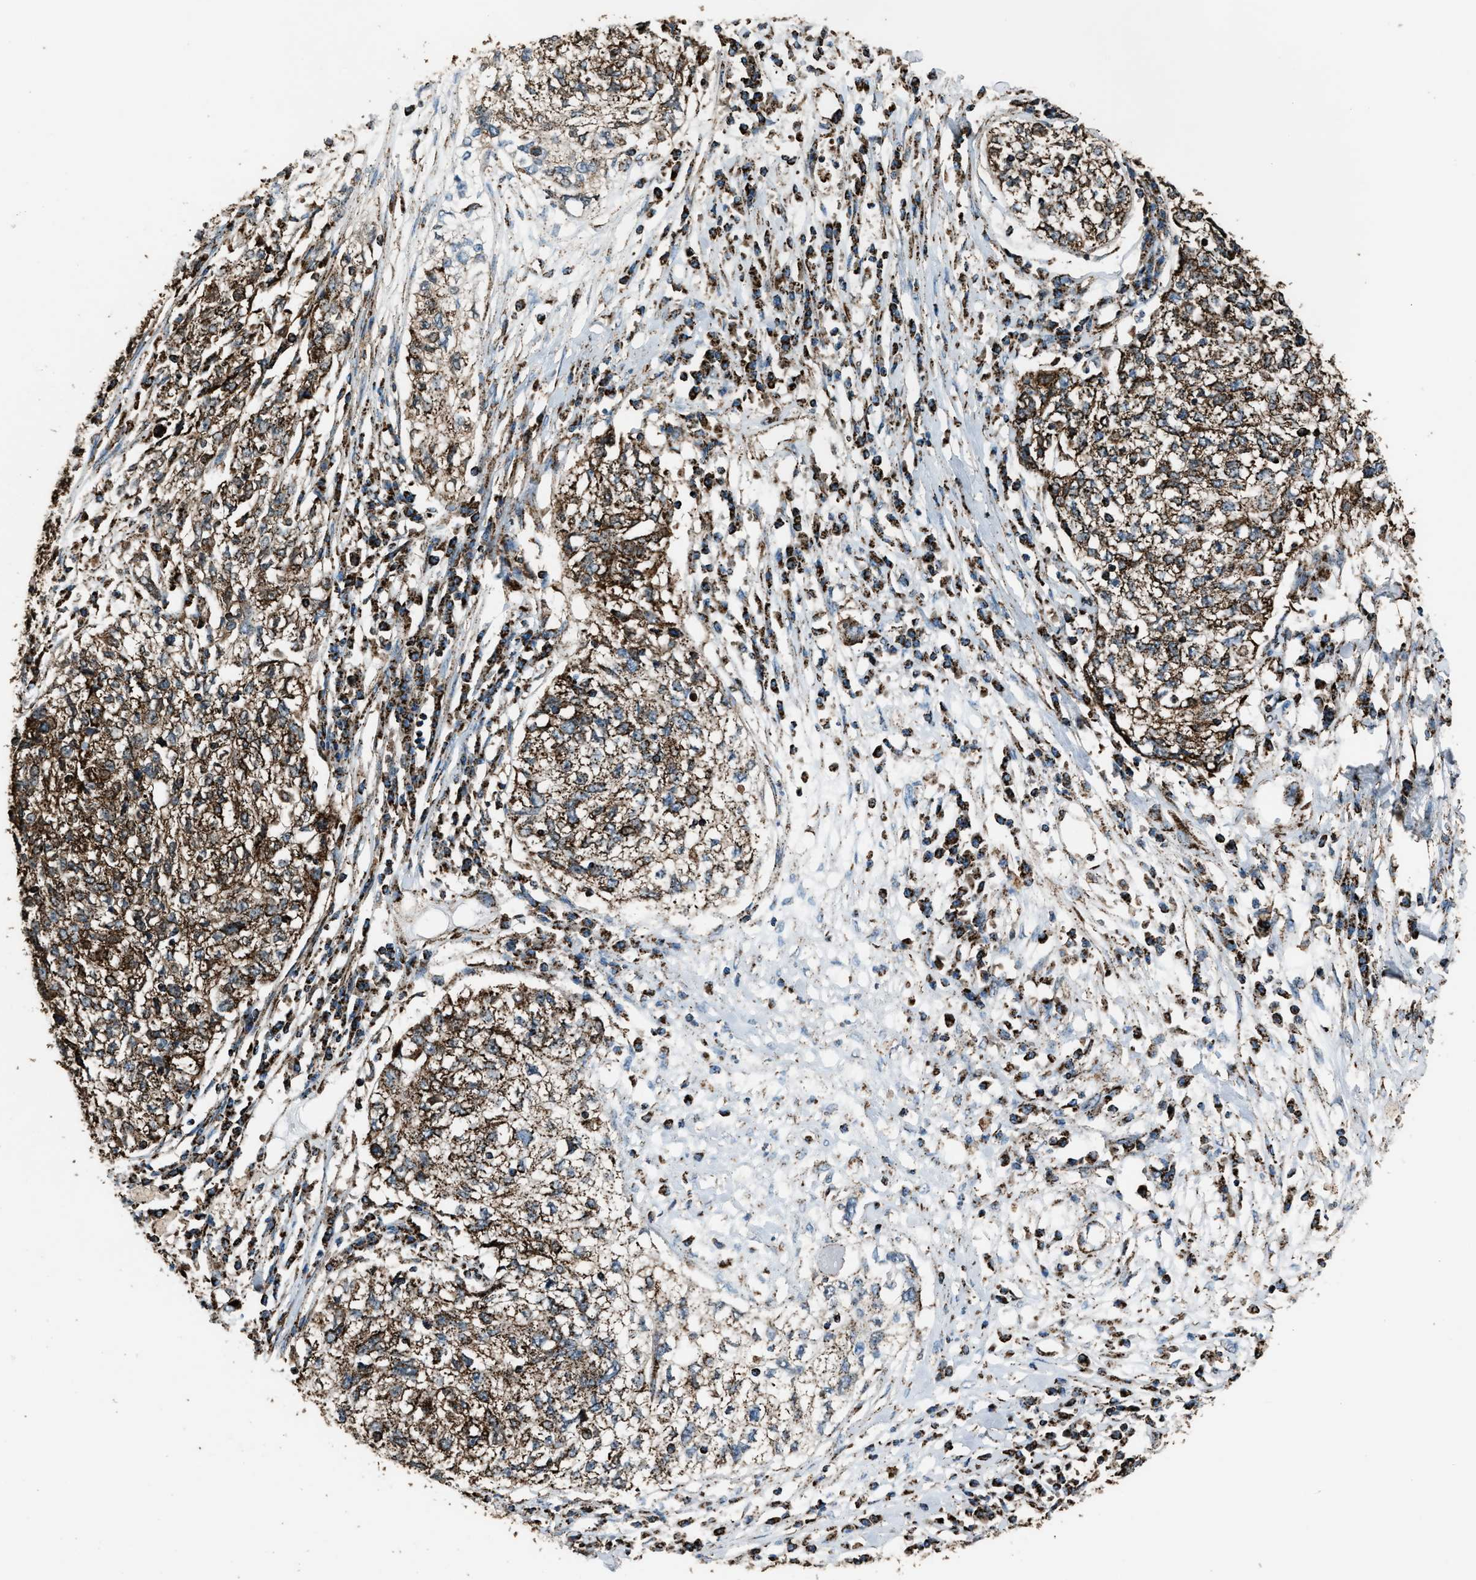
{"staining": {"intensity": "moderate", "quantity": ">75%", "location": "cytoplasmic/membranous"}, "tissue": "cervical cancer", "cell_type": "Tumor cells", "image_type": "cancer", "snomed": [{"axis": "morphology", "description": "Squamous cell carcinoma, NOS"}, {"axis": "topography", "description": "Cervix"}], "caption": "The image reveals staining of squamous cell carcinoma (cervical), revealing moderate cytoplasmic/membranous protein positivity (brown color) within tumor cells. (DAB IHC with brightfield microscopy, high magnification).", "gene": "MDH2", "patient": {"sex": "female", "age": 57}}